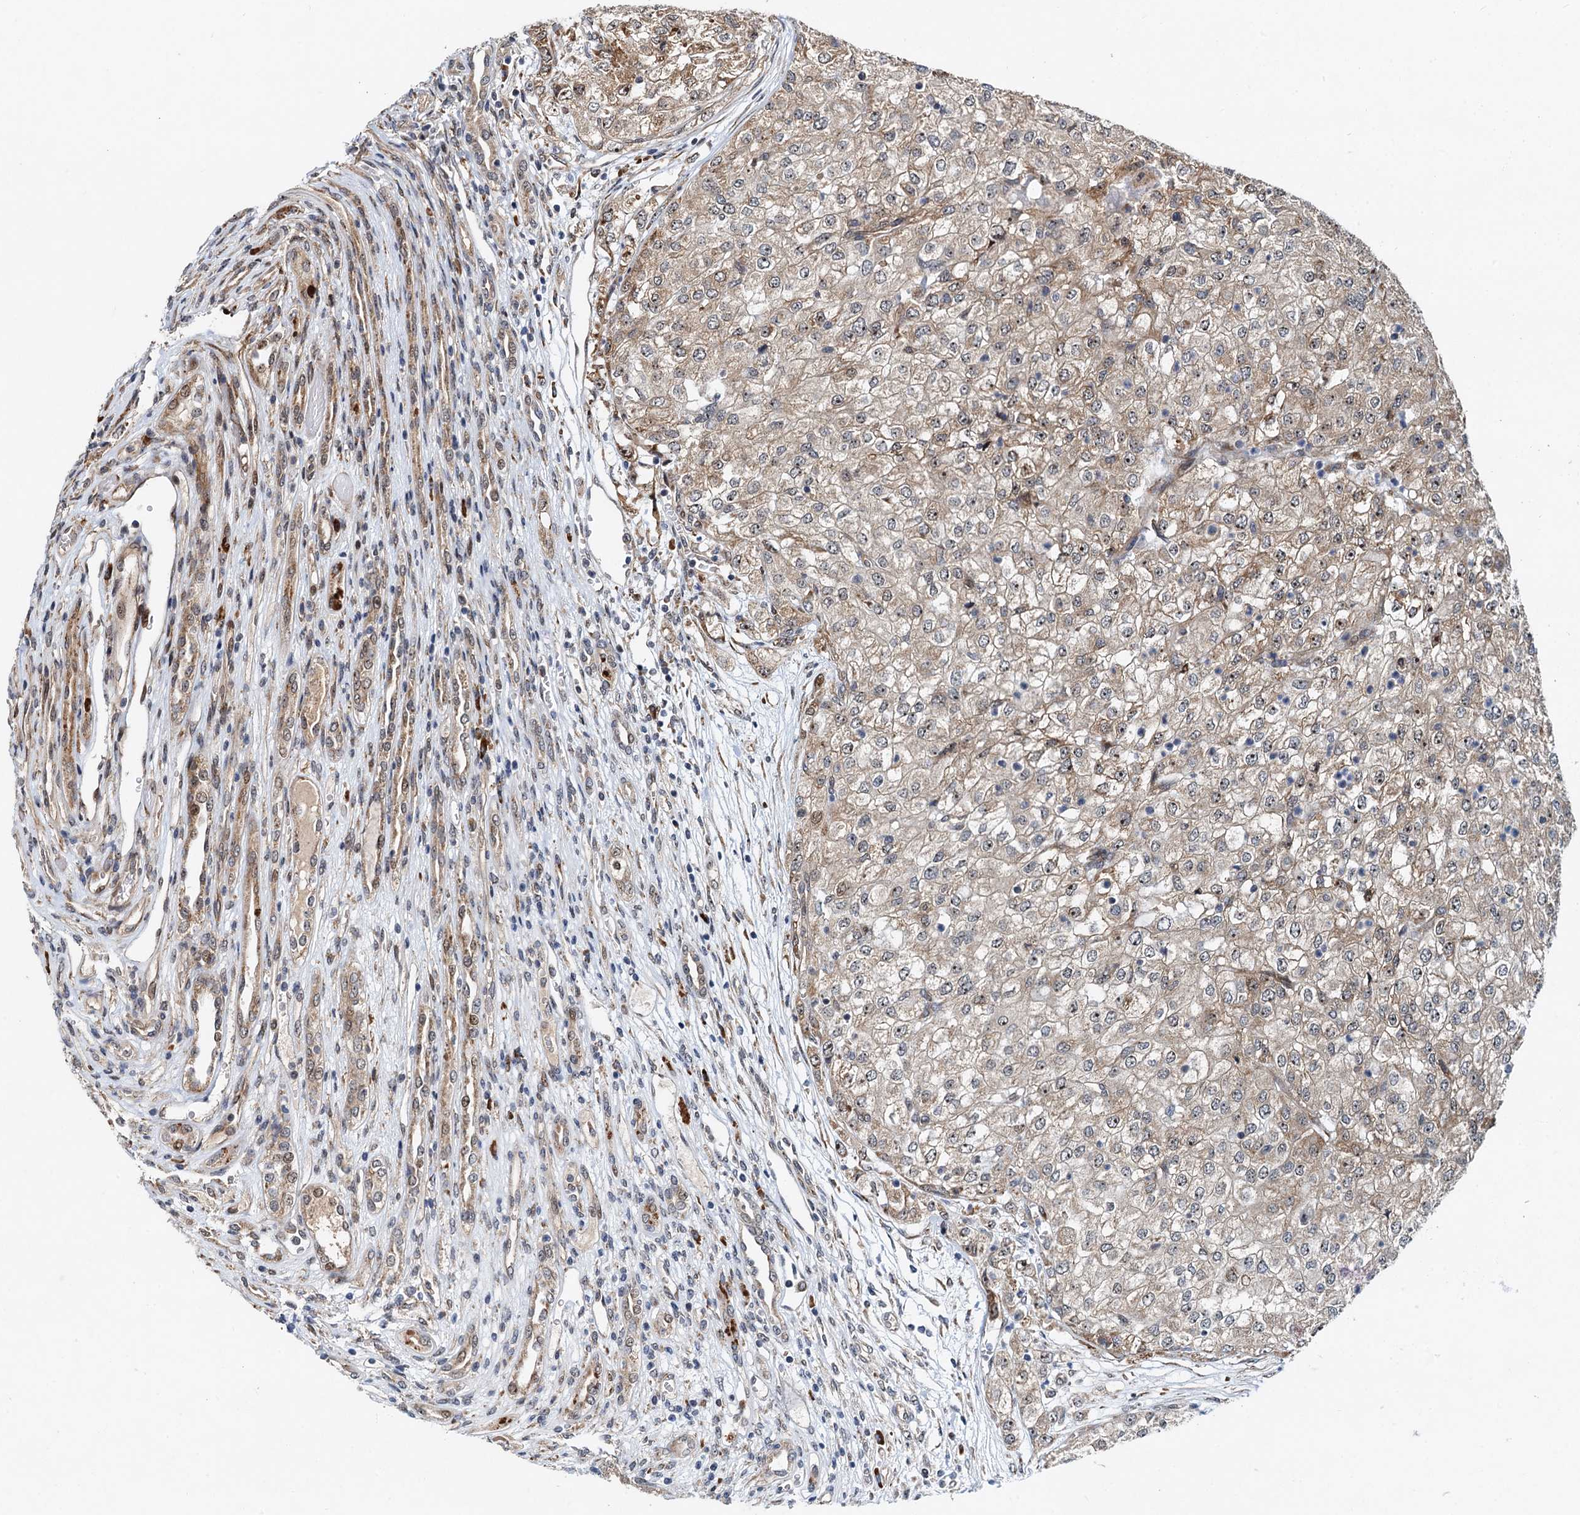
{"staining": {"intensity": "weak", "quantity": ">75%", "location": "cytoplasmic/membranous"}, "tissue": "renal cancer", "cell_type": "Tumor cells", "image_type": "cancer", "snomed": [{"axis": "morphology", "description": "Adenocarcinoma, NOS"}, {"axis": "topography", "description": "Kidney"}], "caption": "Weak cytoplasmic/membranous expression is present in approximately >75% of tumor cells in renal cancer (adenocarcinoma). The protein is shown in brown color, while the nuclei are stained blue.", "gene": "DNAJC21", "patient": {"sex": "female", "age": 54}}